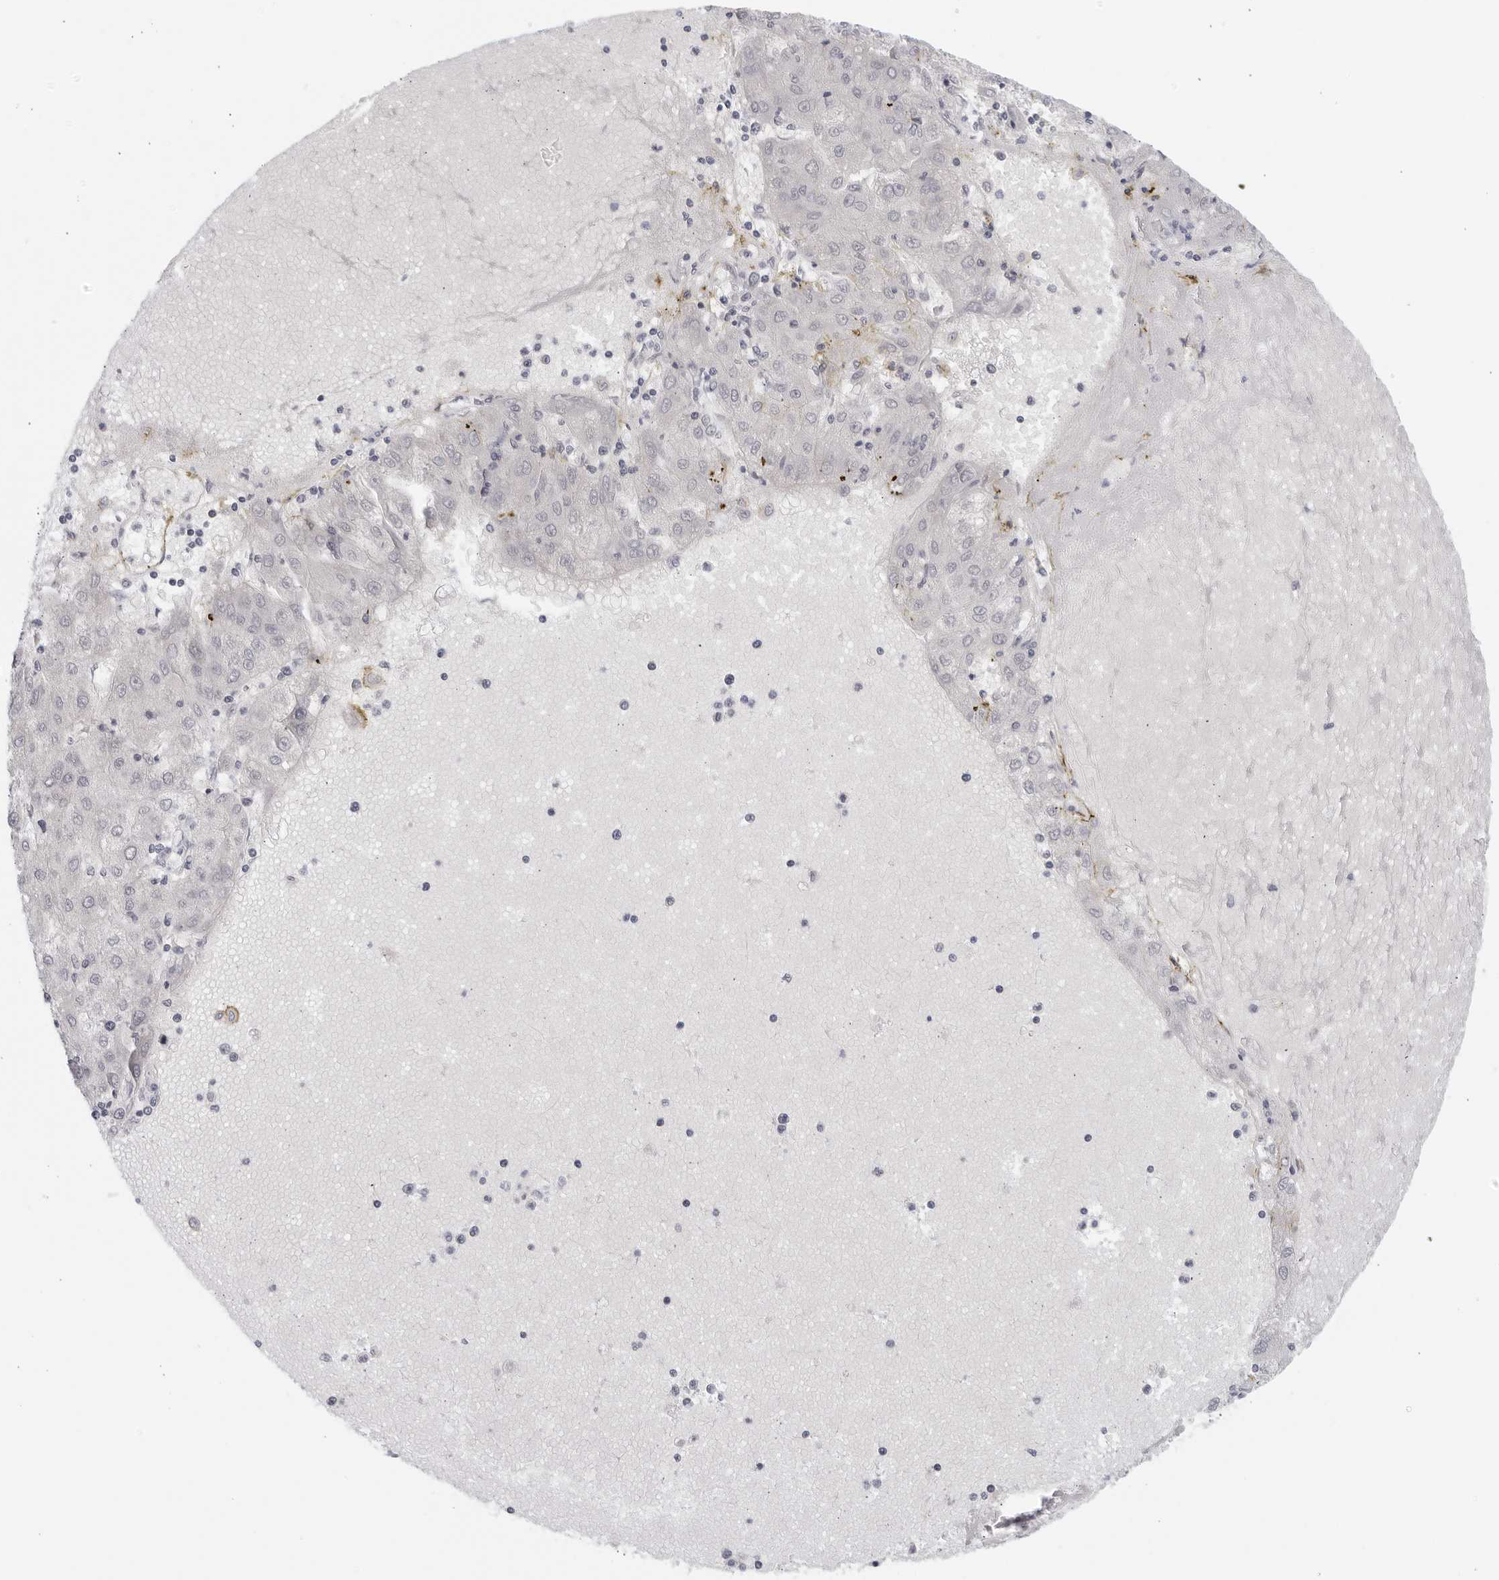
{"staining": {"intensity": "negative", "quantity": "none", "location": "none"}, "tissue": "liver cancer", "cell_type": "Tumor cells", "image_type": "cancer", "snomed": [{"axis": "morphology", "description": "Carcinoma, Hepatocellular, NOS"}, {"axis": "topography", "description": "Liver"}], "caption": "Immunohistochemistry (IHC) photomicrograph of hepatocellular carcinoma (liver) stained for a protein (brown), which reveals no staining in tumor cells.", "gene": "MATN1", "patient": {"sex": "male", "age": 72}}